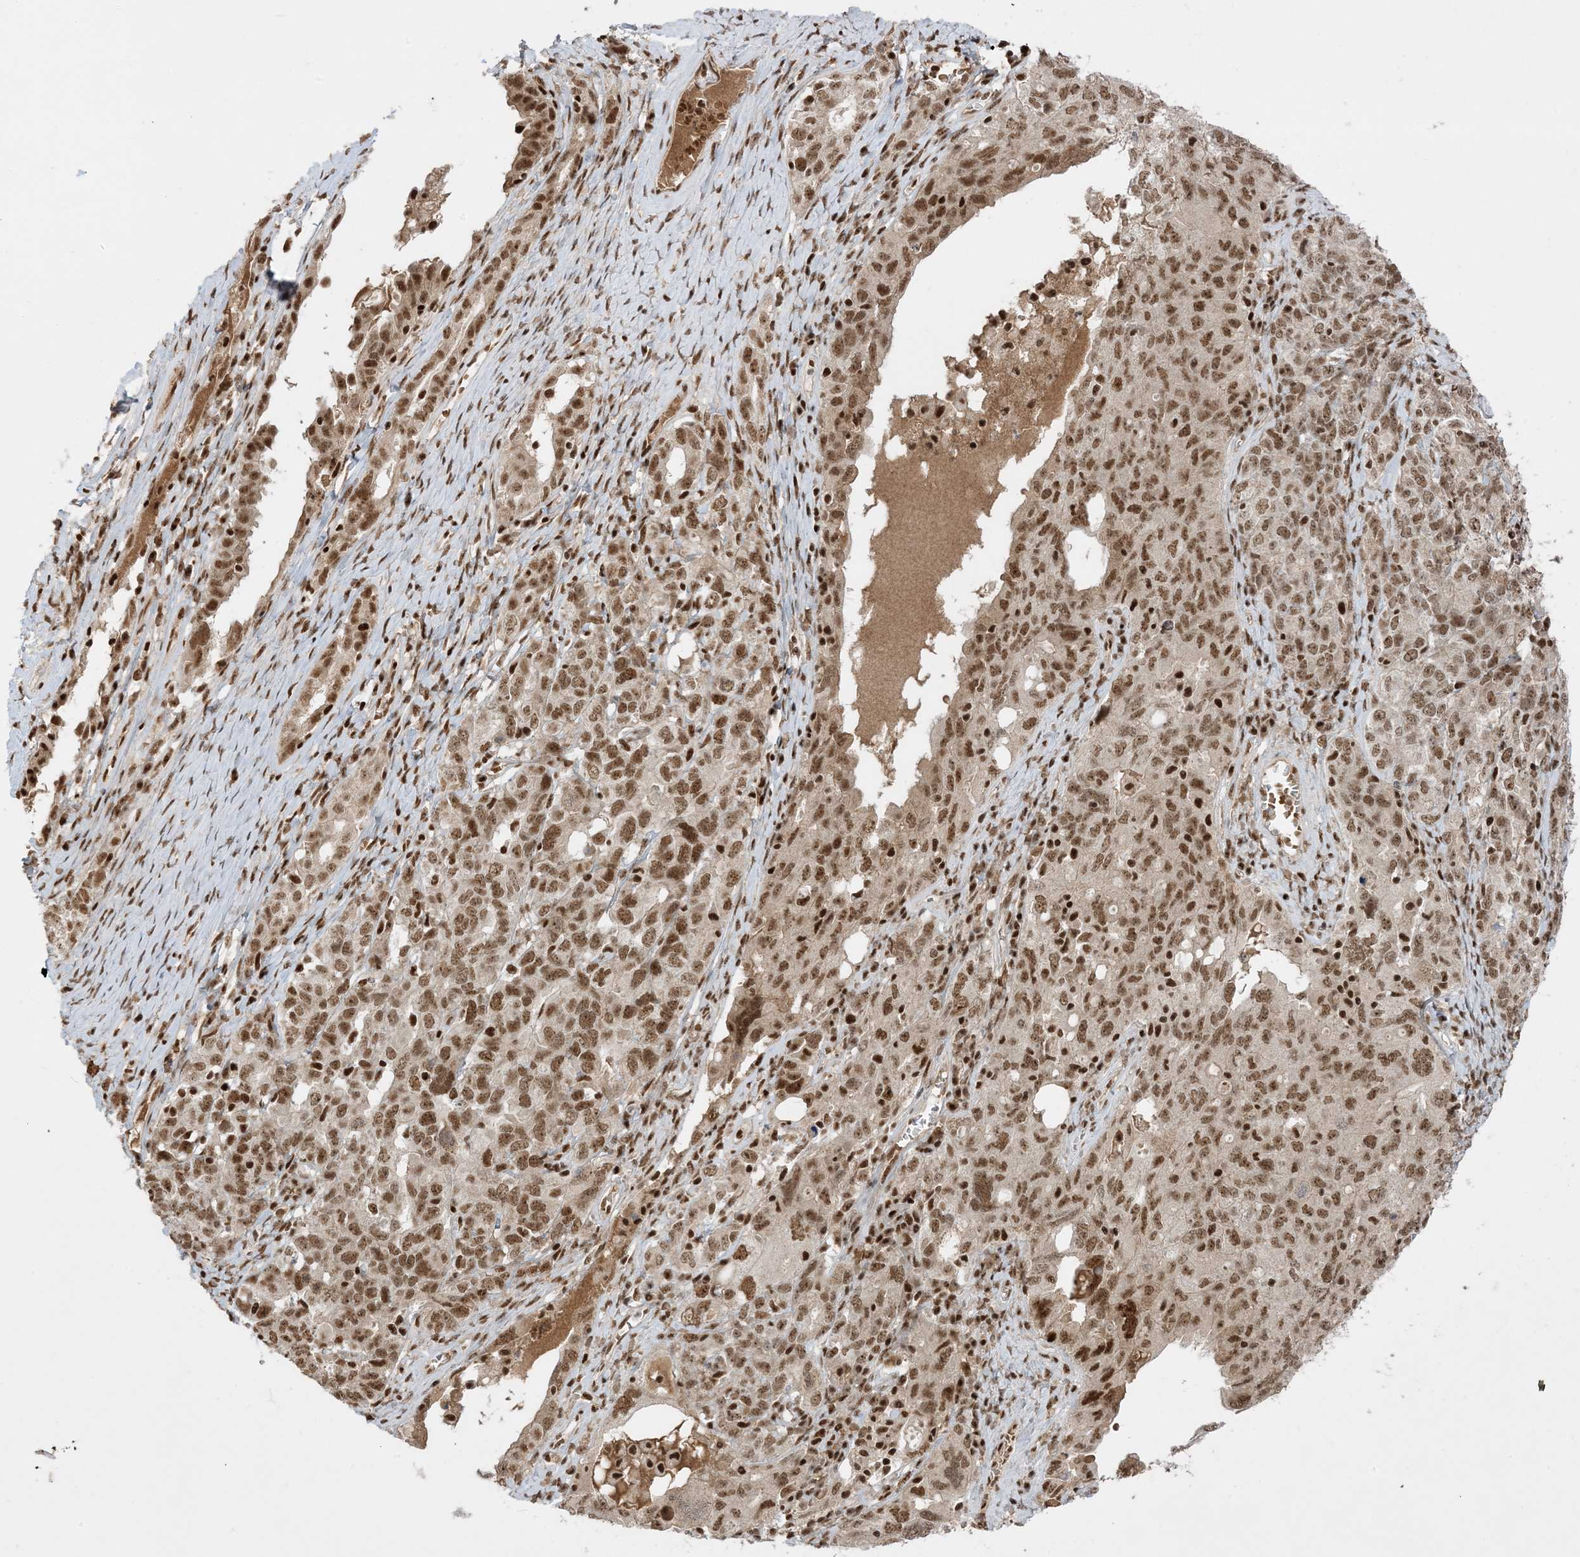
{"staining": {"intensity": "moderate", "quantity": ">75%", "location": "nuclear"}, "tissue": "ovarian cancer", "cell_type": "Tumor cells", "image_type": "cancer", "snomed": [{"axis": "morphology", "description": "Carcinoma, endometroid"}, {"axis": "topography", "description": "Ovary"}], "caption": "IHC image of human ovarian endometroid carcinoma stained for a protein (brown), which reveals medium levels of moderate nuclear staining in approximately >75% of tumor cells.", "gene": "PPIL2", "patient": {"sex": "female", "age": 62}}